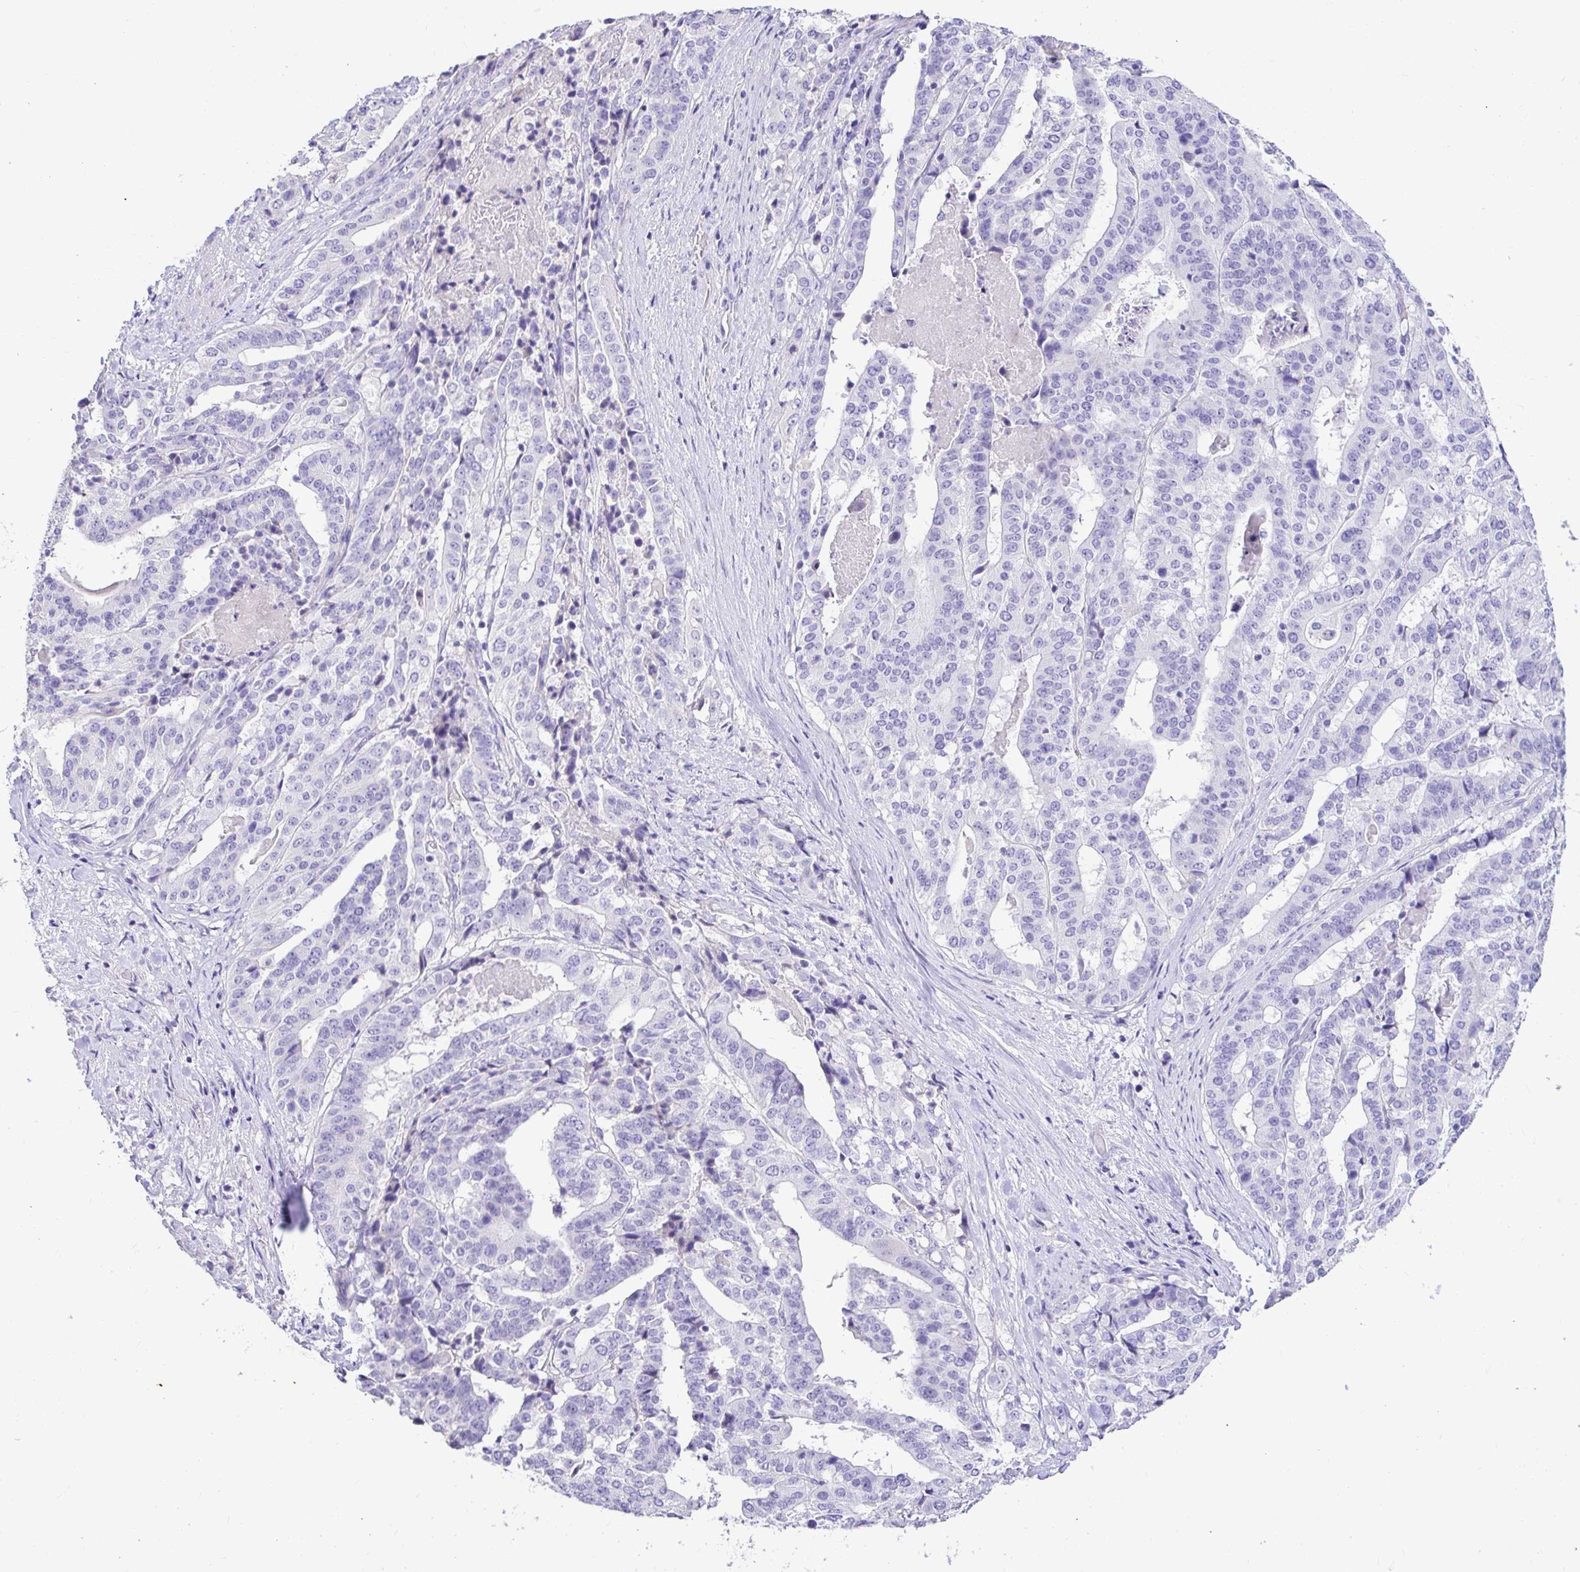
{"staining": {"intensity": "negative", "quantity": "none", "location": "none"}, "tissue": "stomach cancer", "cell_type": "Tumor cells", "image_type": "cancer", "snomed": [{"axis": "morphology", "description": "Adenocarcinoma, NOS"}, {"axis": "topography", "description": "Stomach"}], "caption": "Histopathology image shows no protein positivity in tumor cells of stomach adenocarcinoma tissue.", "gene": "CDO1", "patient": {"sex": "male", "age": 48}}